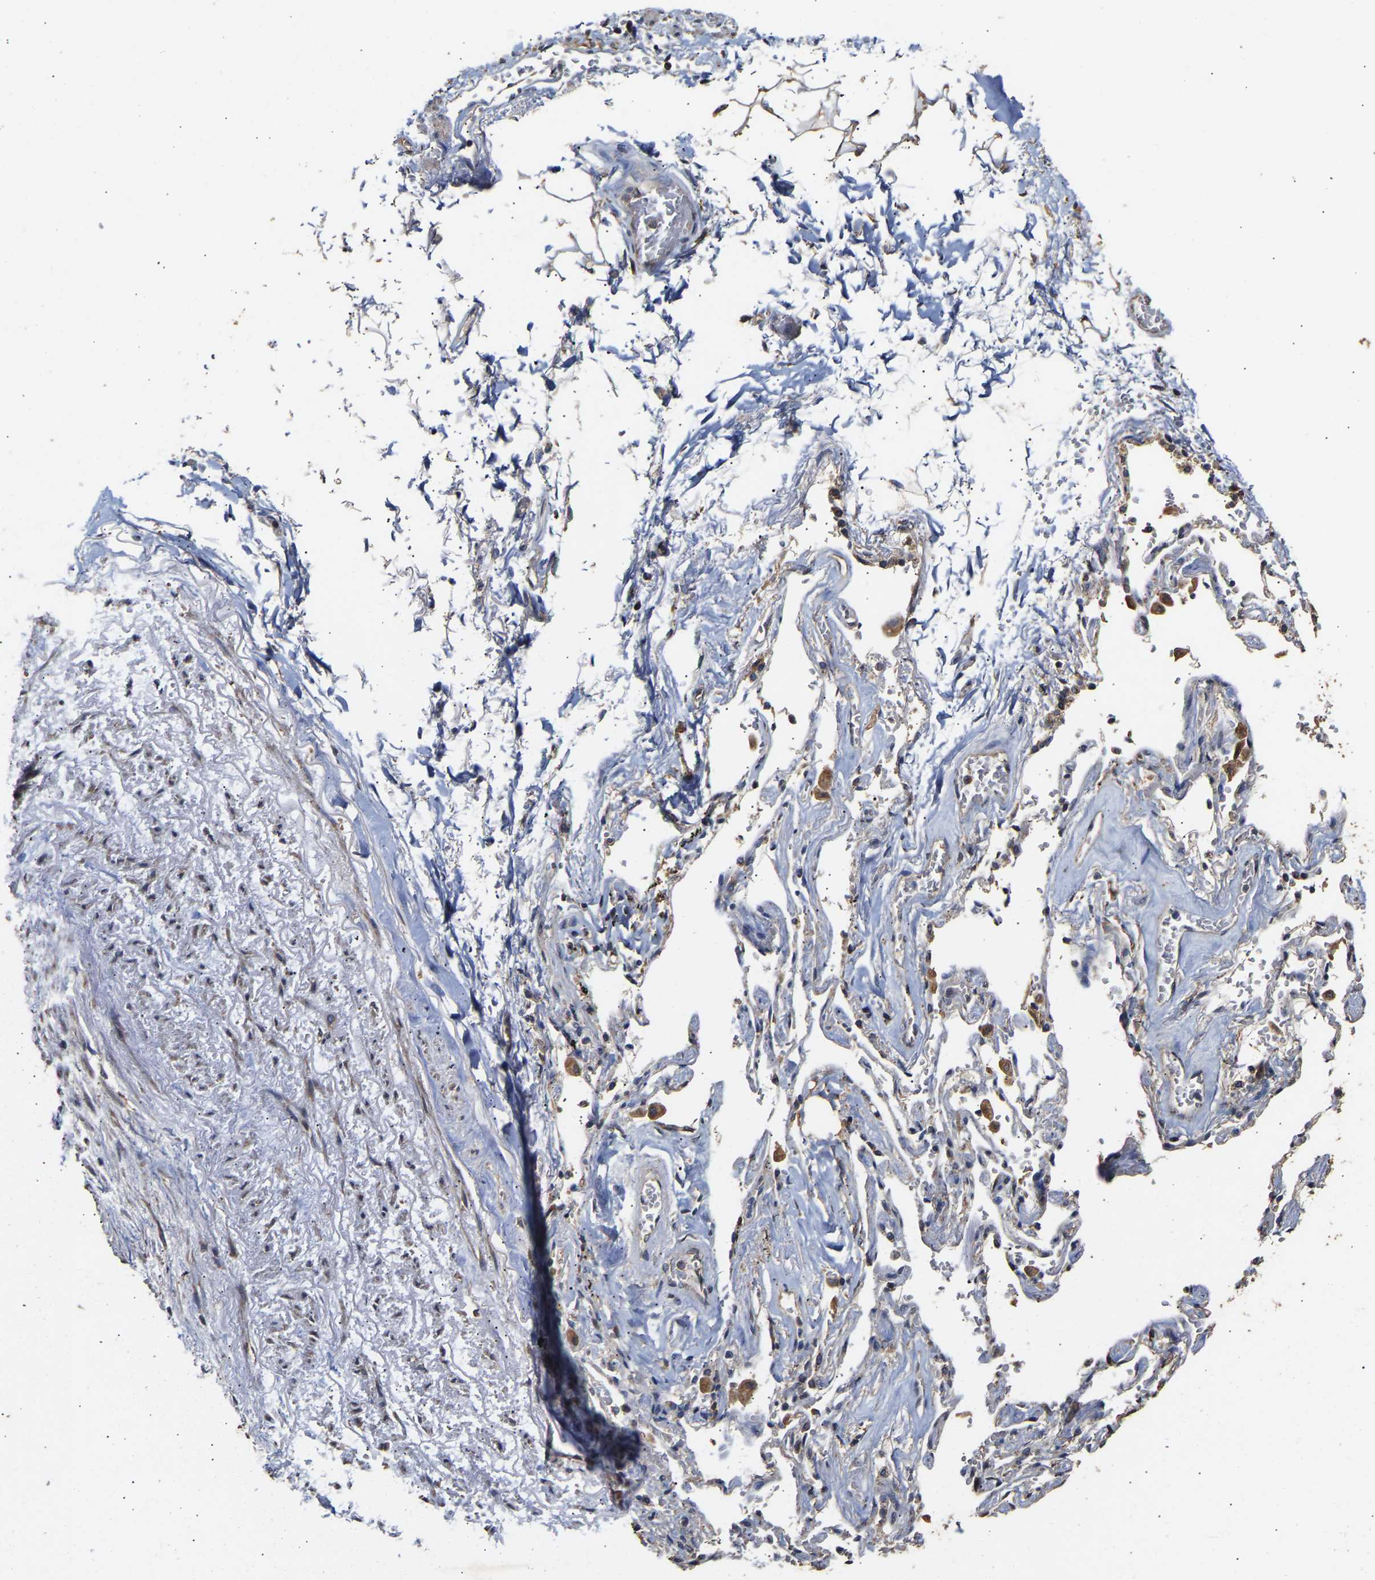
{"staining": {"intensity": "strong", "quantity": ">75%", "location": "cytoplasmic/membranous"}, "tissue": "adipose tissue", "cell_type": "Adipocytes", "image_type": "normal", "snomed": [{"axis": "morphology", "description": "Normal tissue, NOS"}, {"axis": "topography", "description": "Cartilage tissue"}, {"axis": "topography", "description": "Lung"}], "caption": "High-power microscopy captured an IHC micrograph of normal adipose tissue, revealing strong cytoplasmic/membranous staining in approximately >75% of adipocytes. The staining was performed using DAB (3,3'-diaminobenzidine), with brown indicating positive protein expression. Nuclei are stained blue with hematoxylin.", "gene": "ZNF26", "patient": {"sex": "female", "age": 77}}